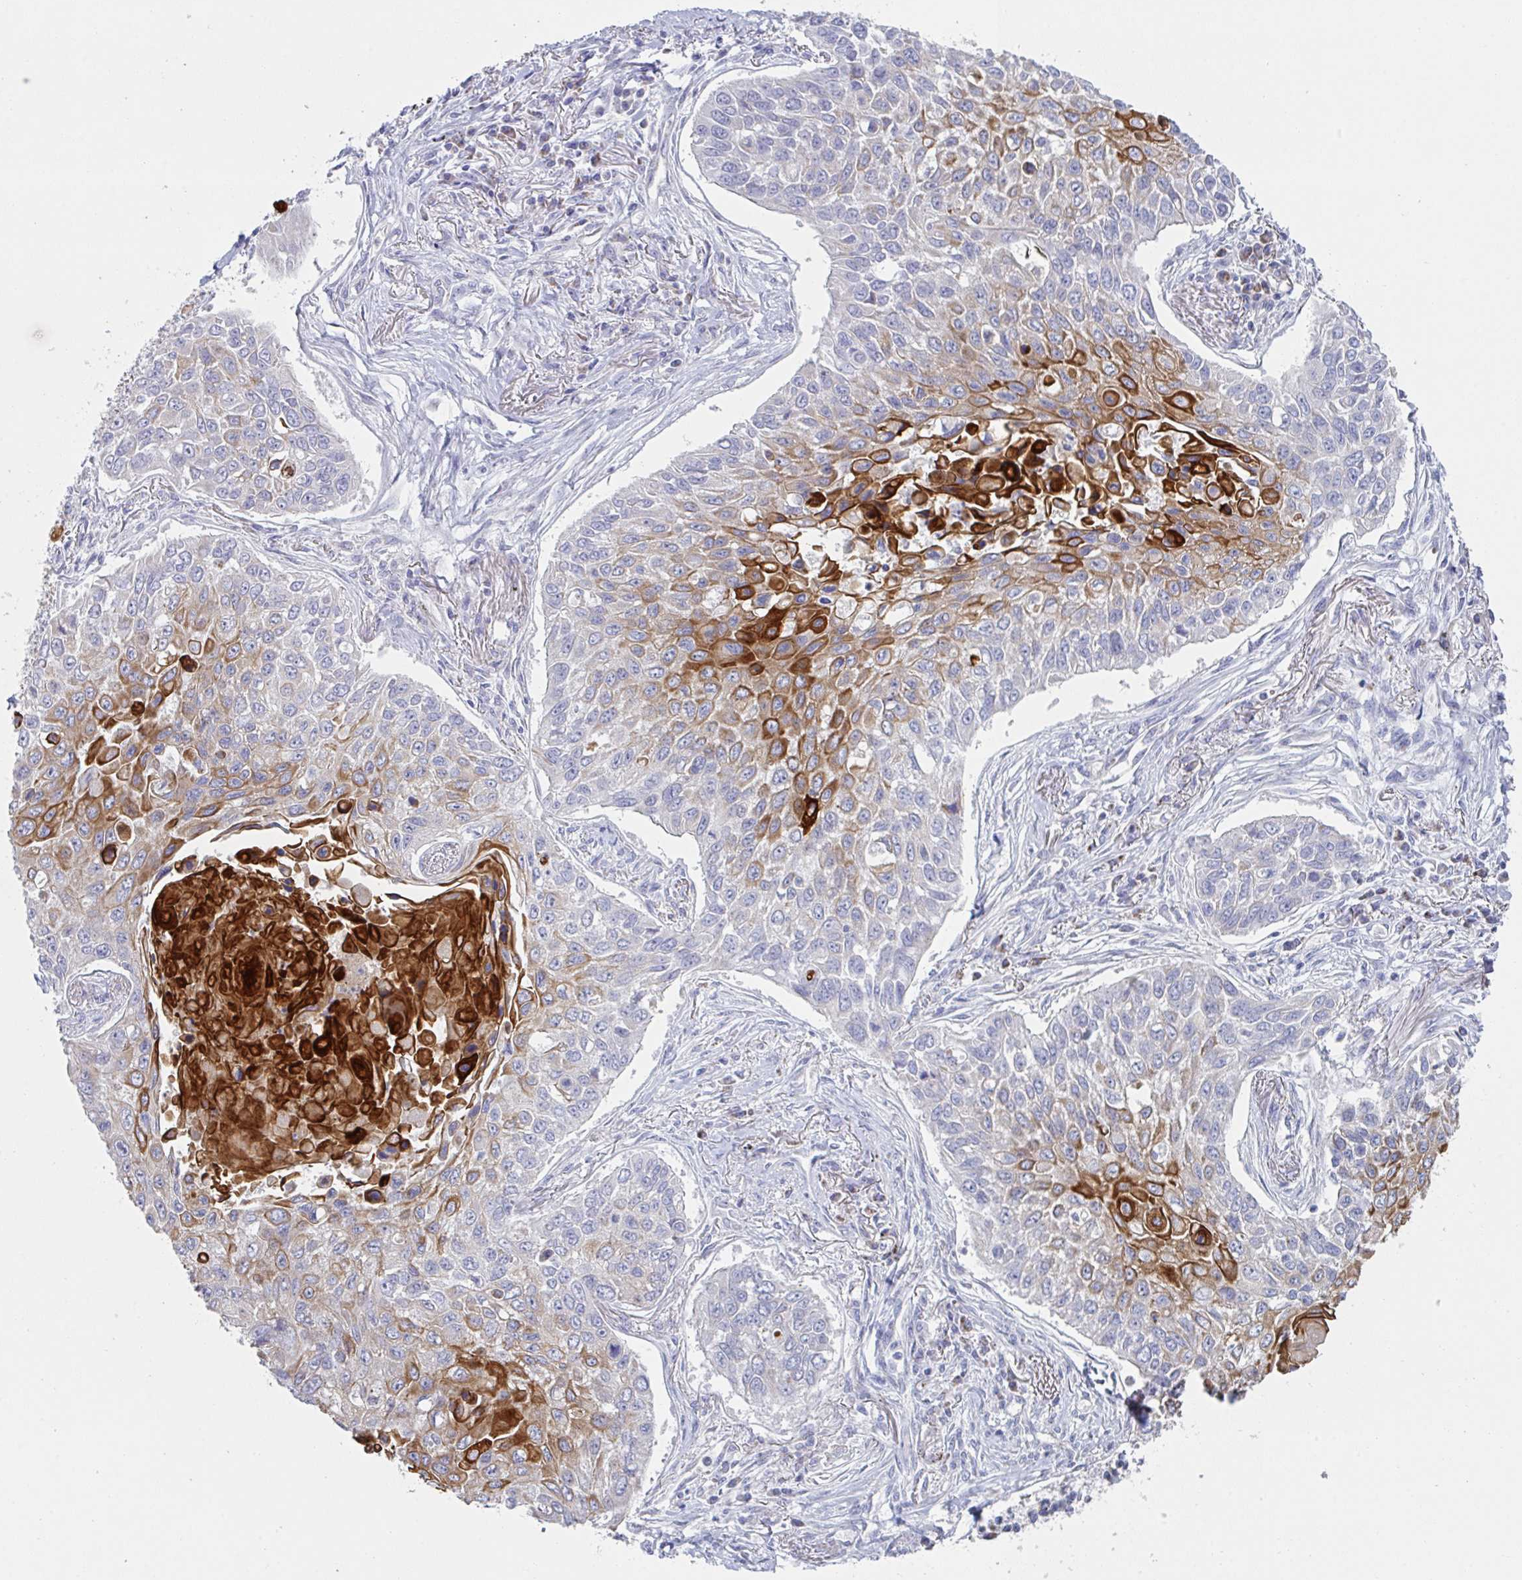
{"staining": {"intensity": "strong", "quantity": "<25%", "location": "cytoplasmic/membranous"}, "tissue": "lung cancer", "cell_type": "Tumor cells", "image_type": "cancer", "snomed": [{"axis": "morphology", "description": "Squamous cell carcinoma, NOS"}, {"axis": "topography", "description": "Lung"}], "caption": "DAB immunohistochemical staining of human lung squamous cell carcinoma shows strong cytoplasmic/membranous protein positivity in approximately <25% of tumor cells.", "gene": "NDUFA7", "patient": {"sex": "male", "age": 75}}